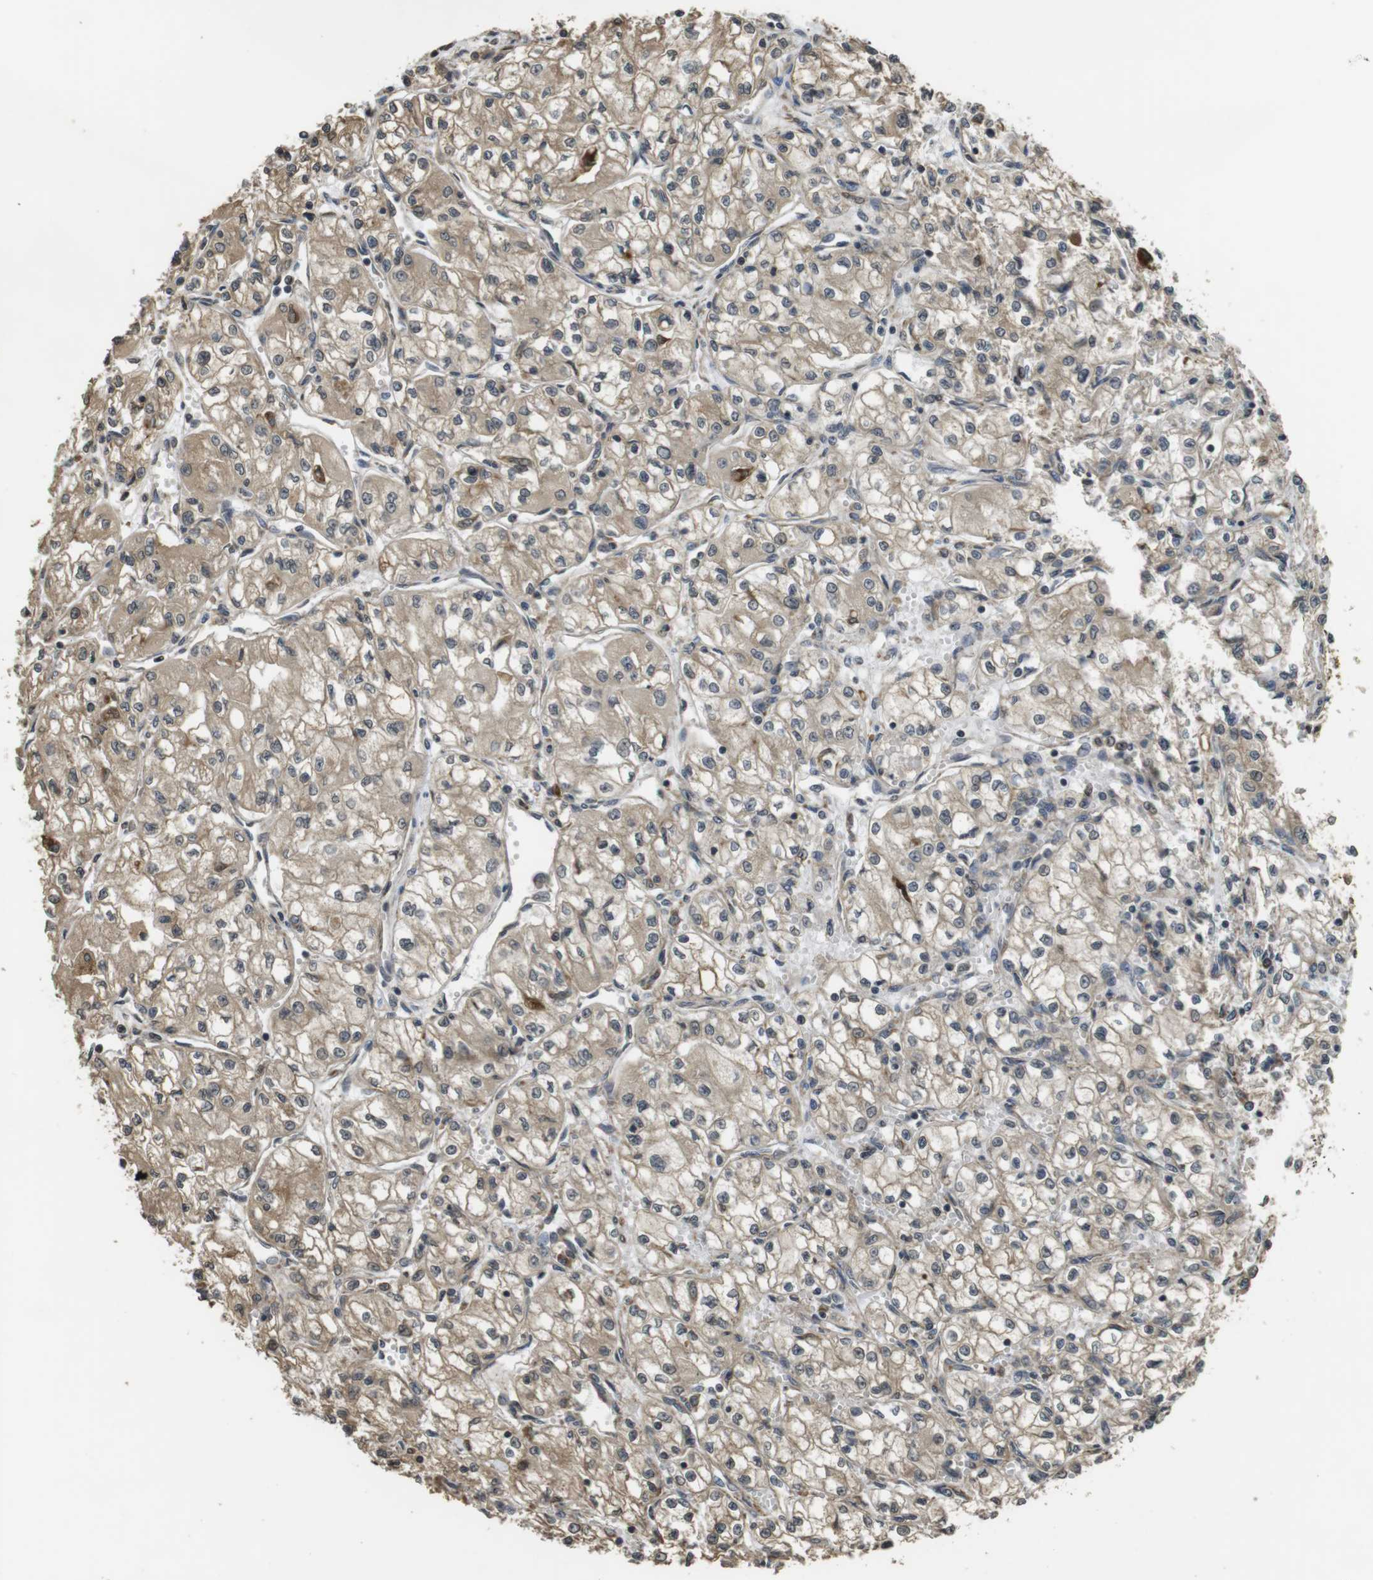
{"staining": {"intensity": "moderate", "quantity": ">75%", "location": "cytoplasmic/membranous"}, "tissue": "renal cancer", "cell_type": "Tumor cells", "image_type": "cancer", "snomed": [{"axis": "morphology", "description": "Normal tissue, NOS"}, {"axis": "morphology", "description": "Adenocarcinoma, NOS"}, {"axis": "topography", "description": "Kidney"}], "caption": "Adenocarcinoma (renal) stained with a protein marker exhibits moderate staining in tumor cells.", "gene": "FZD10", "patient": {"sex": "male", "age": 59}}